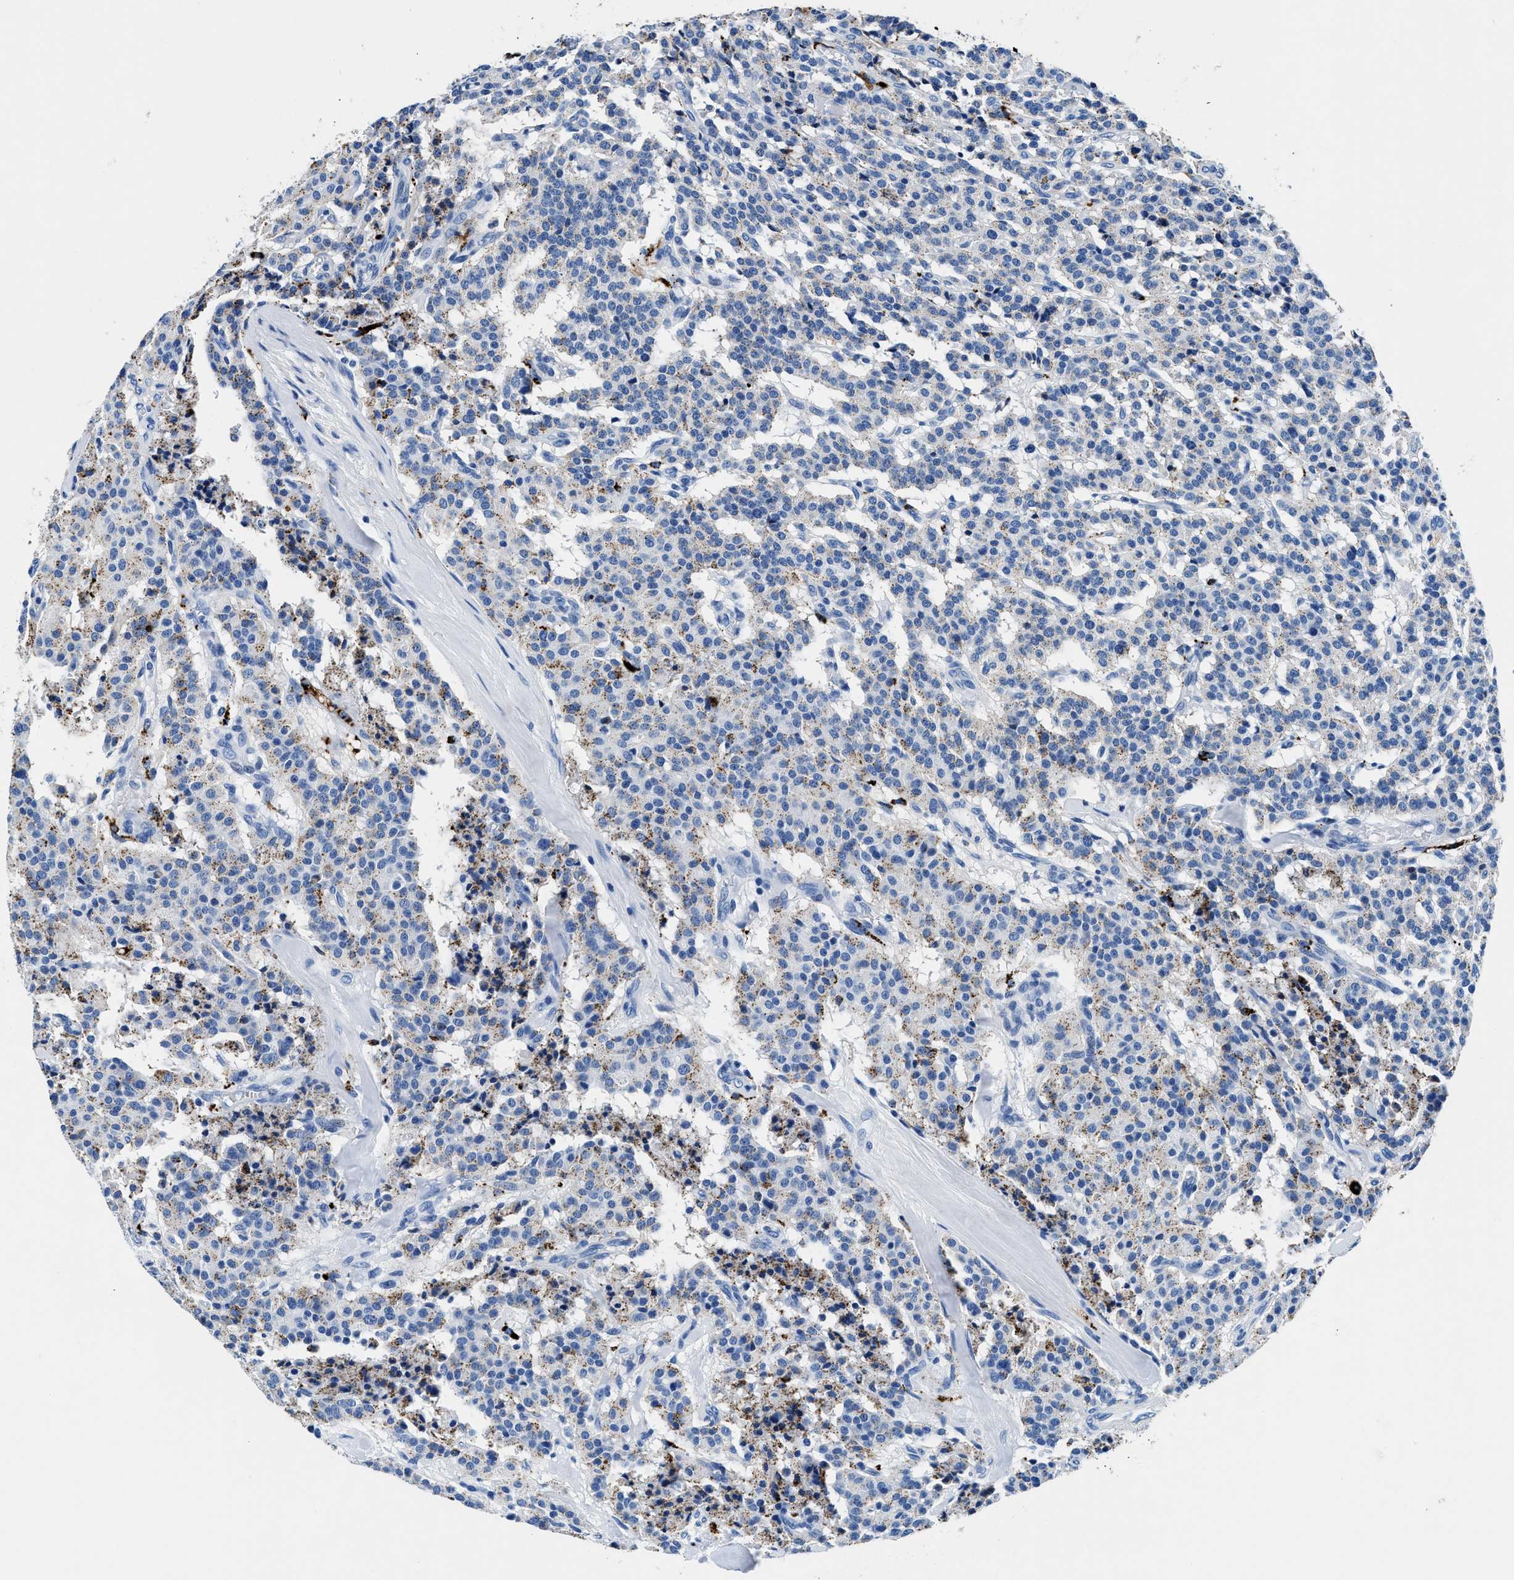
{"staining": {"intensity": "weak", "quantity": "<25%", "location": "cytoplasmic/membranous"}, "tissue": "carcinoid", "cell_type": "Tumor cells", "image_type": "cancer", "snomed": [{"axis": "morphology", "description": "Carcinoid, malignant, NOS"}, {"axis": "topography", "description": "Lung"}], "caption": "This is an immunohistochemistry micrograph of human carcinoid. There is no staining in tumor cells.", "gene": "OR14K1", "patient": {"sex": "male", "age": 30}}